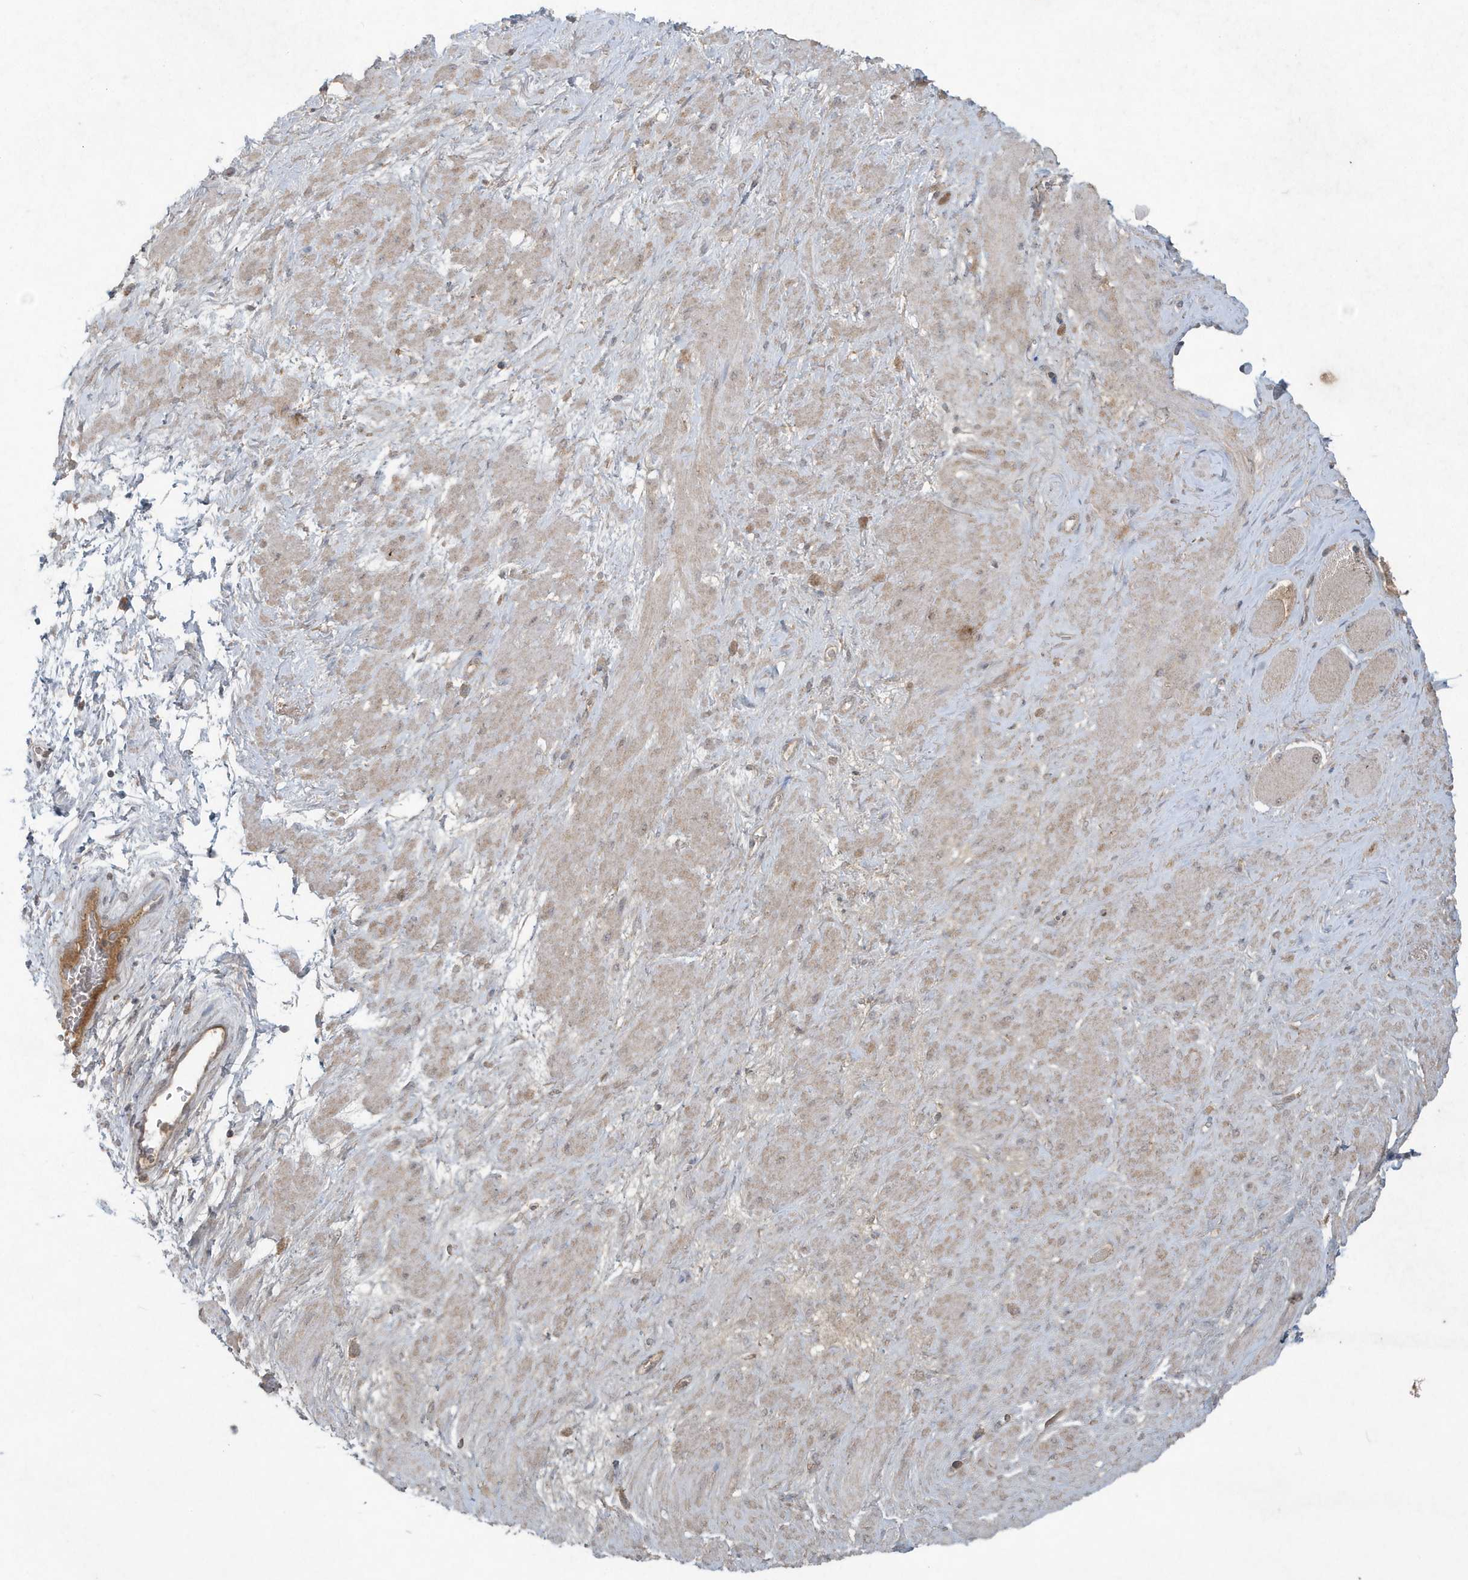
{"staining": {"intensity": "moderate", "quantity": ">75%", "location": "cytoplasmic/membranous"}, "tissue": "adipose tissue", "cell_type": "Adipocytes", "image_type": "normal", "snomed": [{"axis": "morphology", "description": "Normal tissue, NOS"}, {"axis": "morphology", "description": "Adenocarcinoma, Low grade"}, {"axis": "topography", "description": "Prostate"}, {"axis": "topography", "description": "Peripheral nerve tissue"}], "caption": "Immunohistochemical staining of benign human adipose tissue reveals moderate cytoplasmic/membranous protein staining in about >75% of adipocytes.", "gene": "C1RL", "patient": {"sex": "male", "age": 63}}